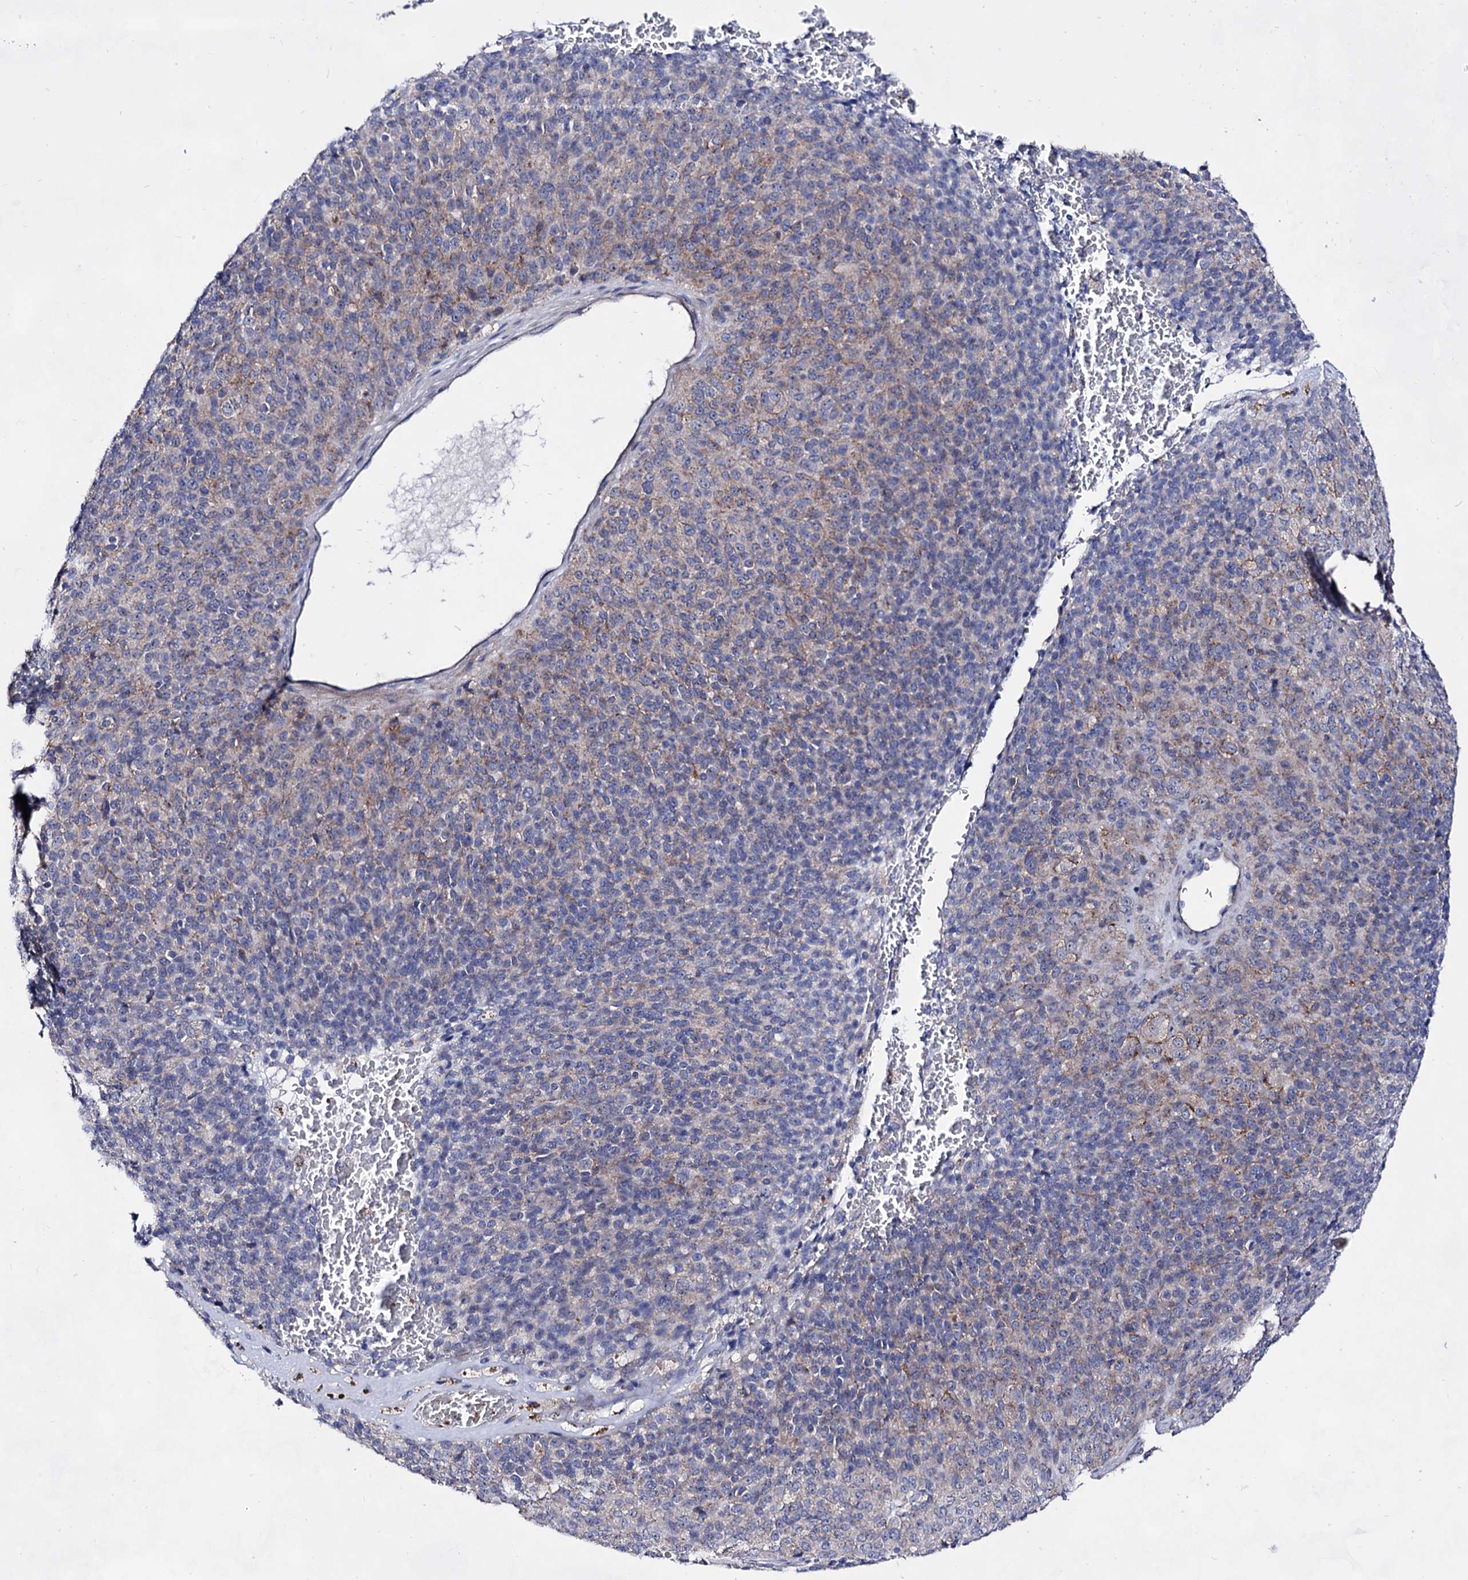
{"staining": {"intensity": "weak", "quantity": "25%-75%", "location": "cytoplasmic/membranous"}, "tissue": "melanoma", "cell_type": "Tumor cells", "image_type": "cancer", "snomed": [{"axis": "morphology", "description": "Malignant melanoma, Metastatic site"}, {"axis": "topography", "description": "Brain"}], "caption": "DAB (3,3'-diaminobenzidine) immunohistochemical staining of human malignant melanoma (metastatic site) reveals weak cytoplasmic/membranous protein expression in about 25%-75% of tumor cells. Immunohistochemistry stains the protein in brown and the nuclei are stained blue.", "gene": "PLIN1", "patient": {"sex": "female", "age": 56}}